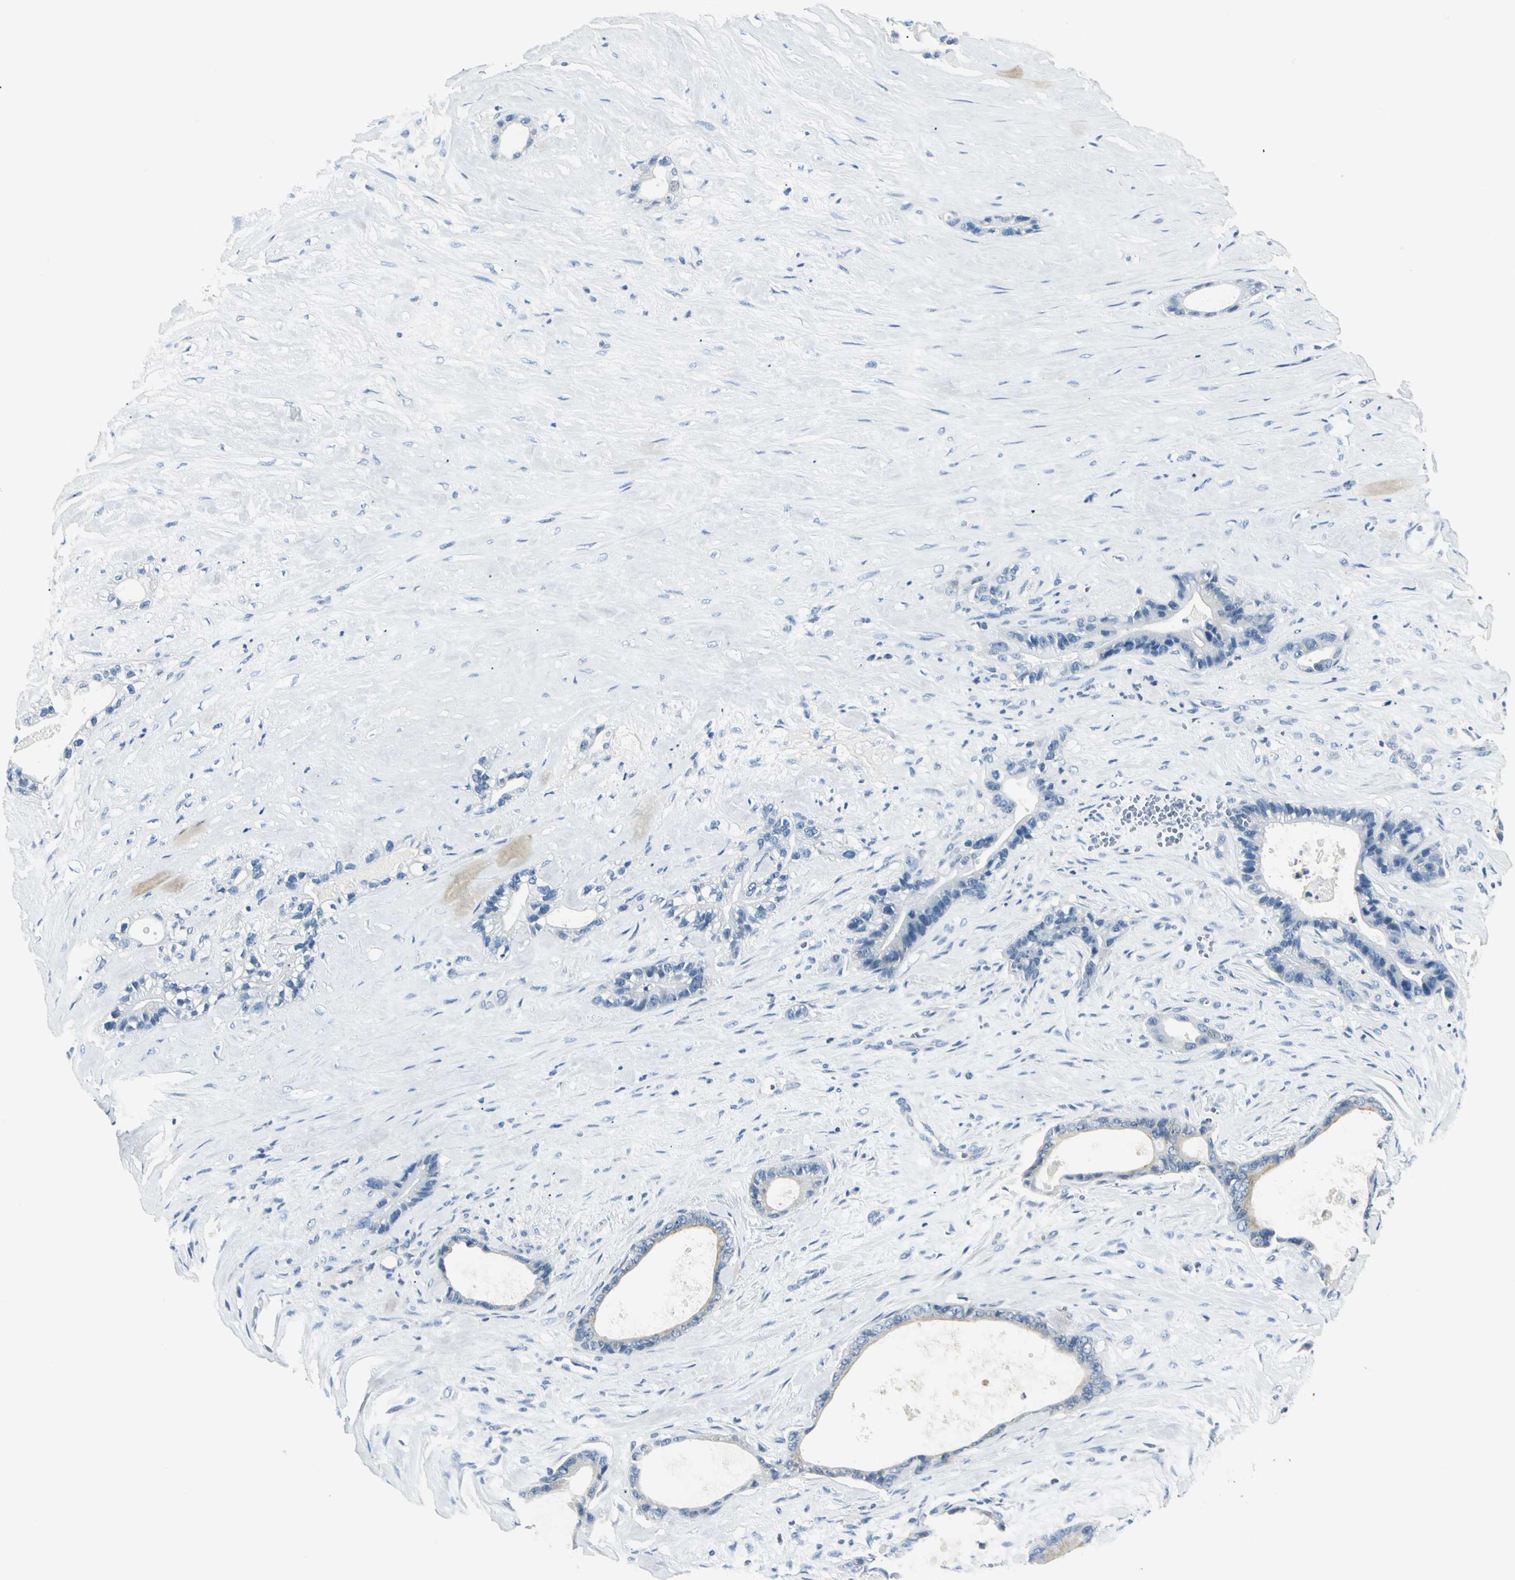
{"staining": {"intensity": "negative", "quantity": "none", "location": "none"}, "tissue": "liver cancer", "cell_type": "Tumor cells", "image_type": "cancer", "snomed": [{"axis": "morphology", "description": "Cholangiocarcinoma"}, {"axis": "topography", "description": "Liver"}], "caption": "This is an immunohistochemistry (IHC) image of human liver cholangiocarcinoma. There is no positivity in tumor cells.", "gene": "RIPOR1", "patient": {"sex": "female", "age": 55}}